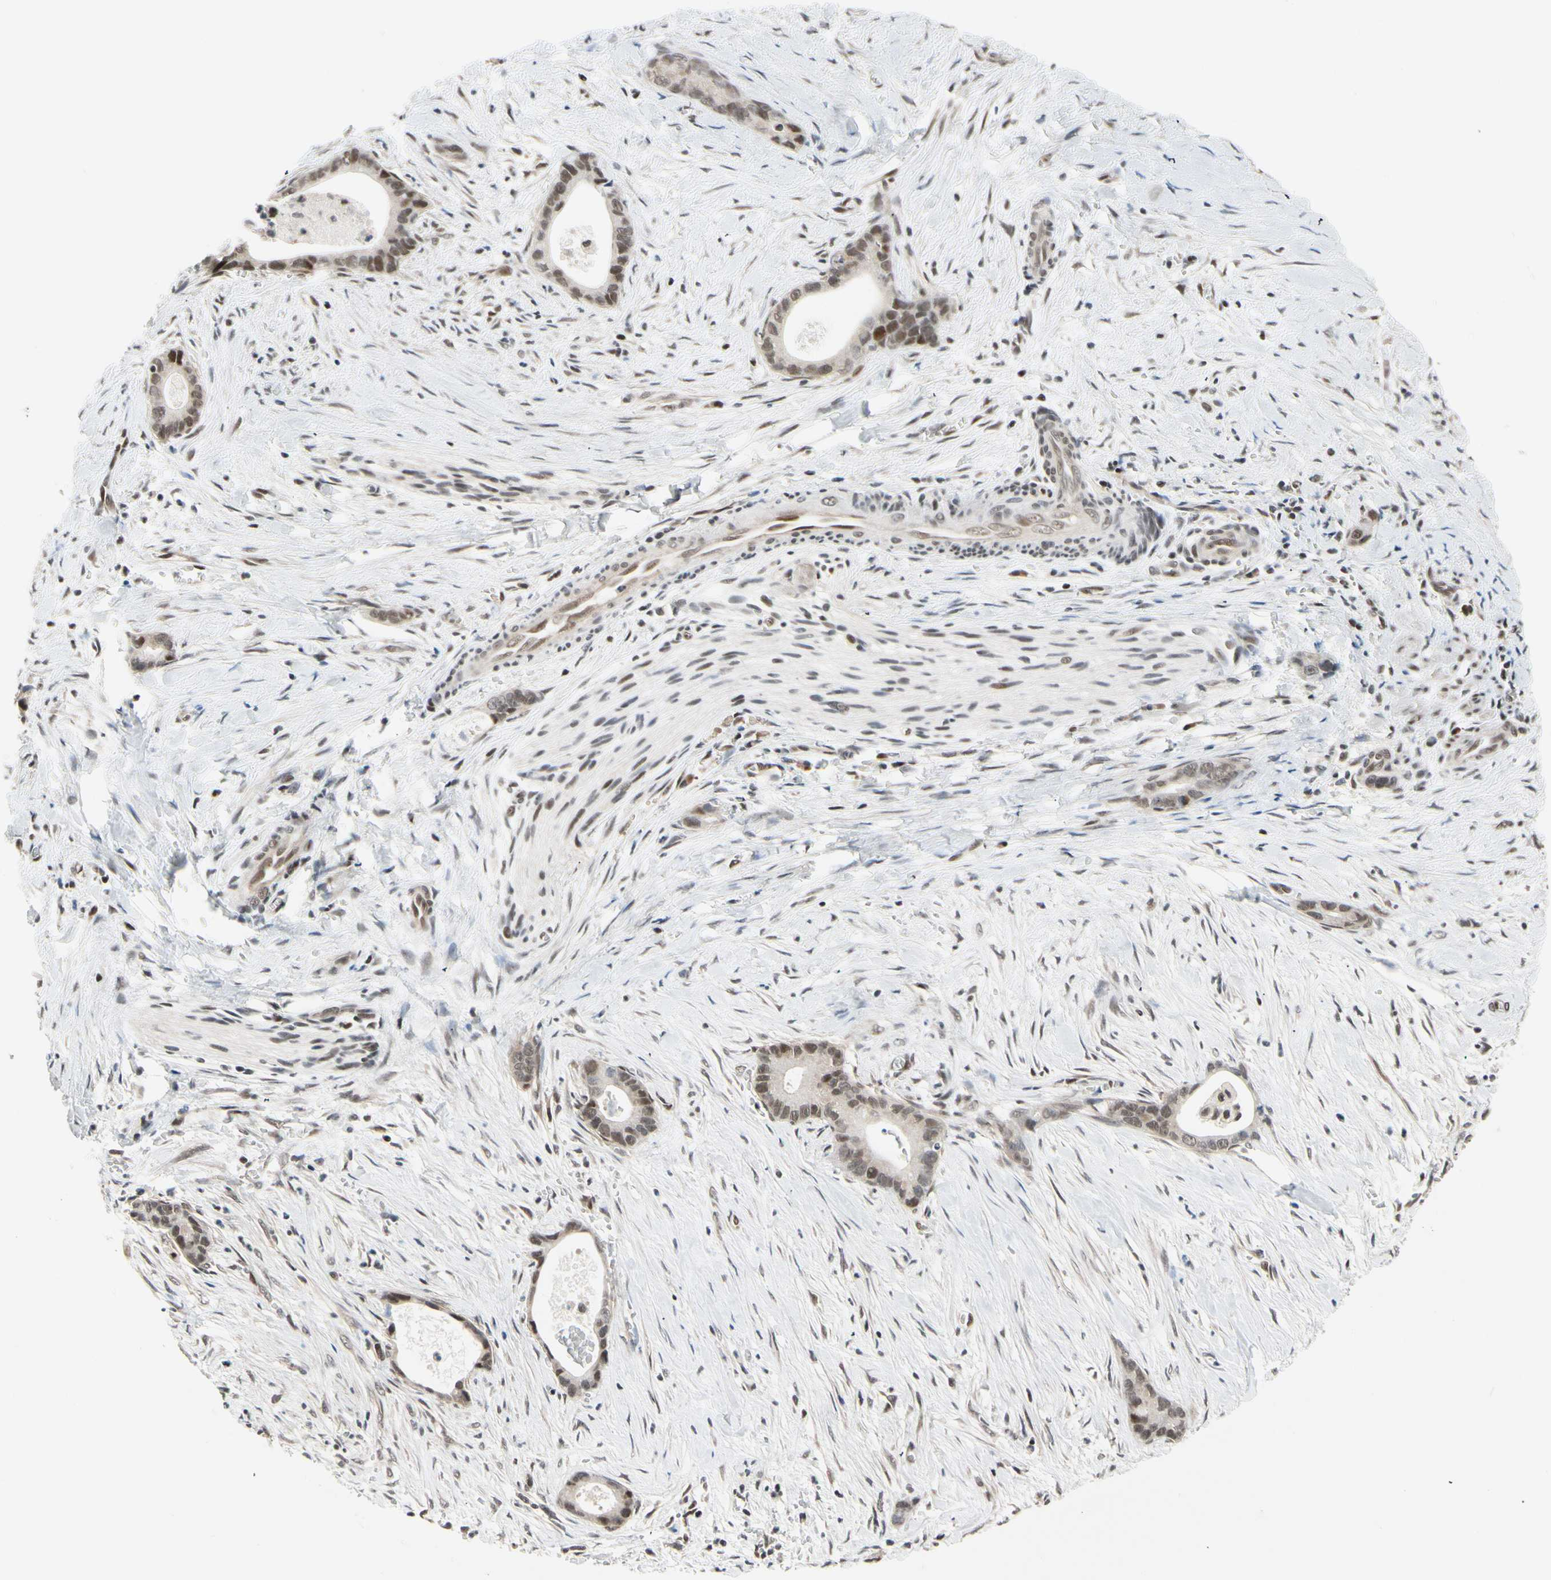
{"staining": {"intensity": "weak", "quantity": ">75%", "location": "nuclear"}, "tissue": "liver cancer", "cell_type": "Tumor cells", "image_type": "cancer", "snomed": [{"axis": "morphology", "description": "Cholangiocarcinoma"}, {"axis": "topography", "description": "Liver"}], "caption": "Protein analysis of liver cancer tissue shows weak nuclear expression in about >75% of tumor cells.", "gene": "TAF4", "patient": {"sex": "female", "age": 55}}